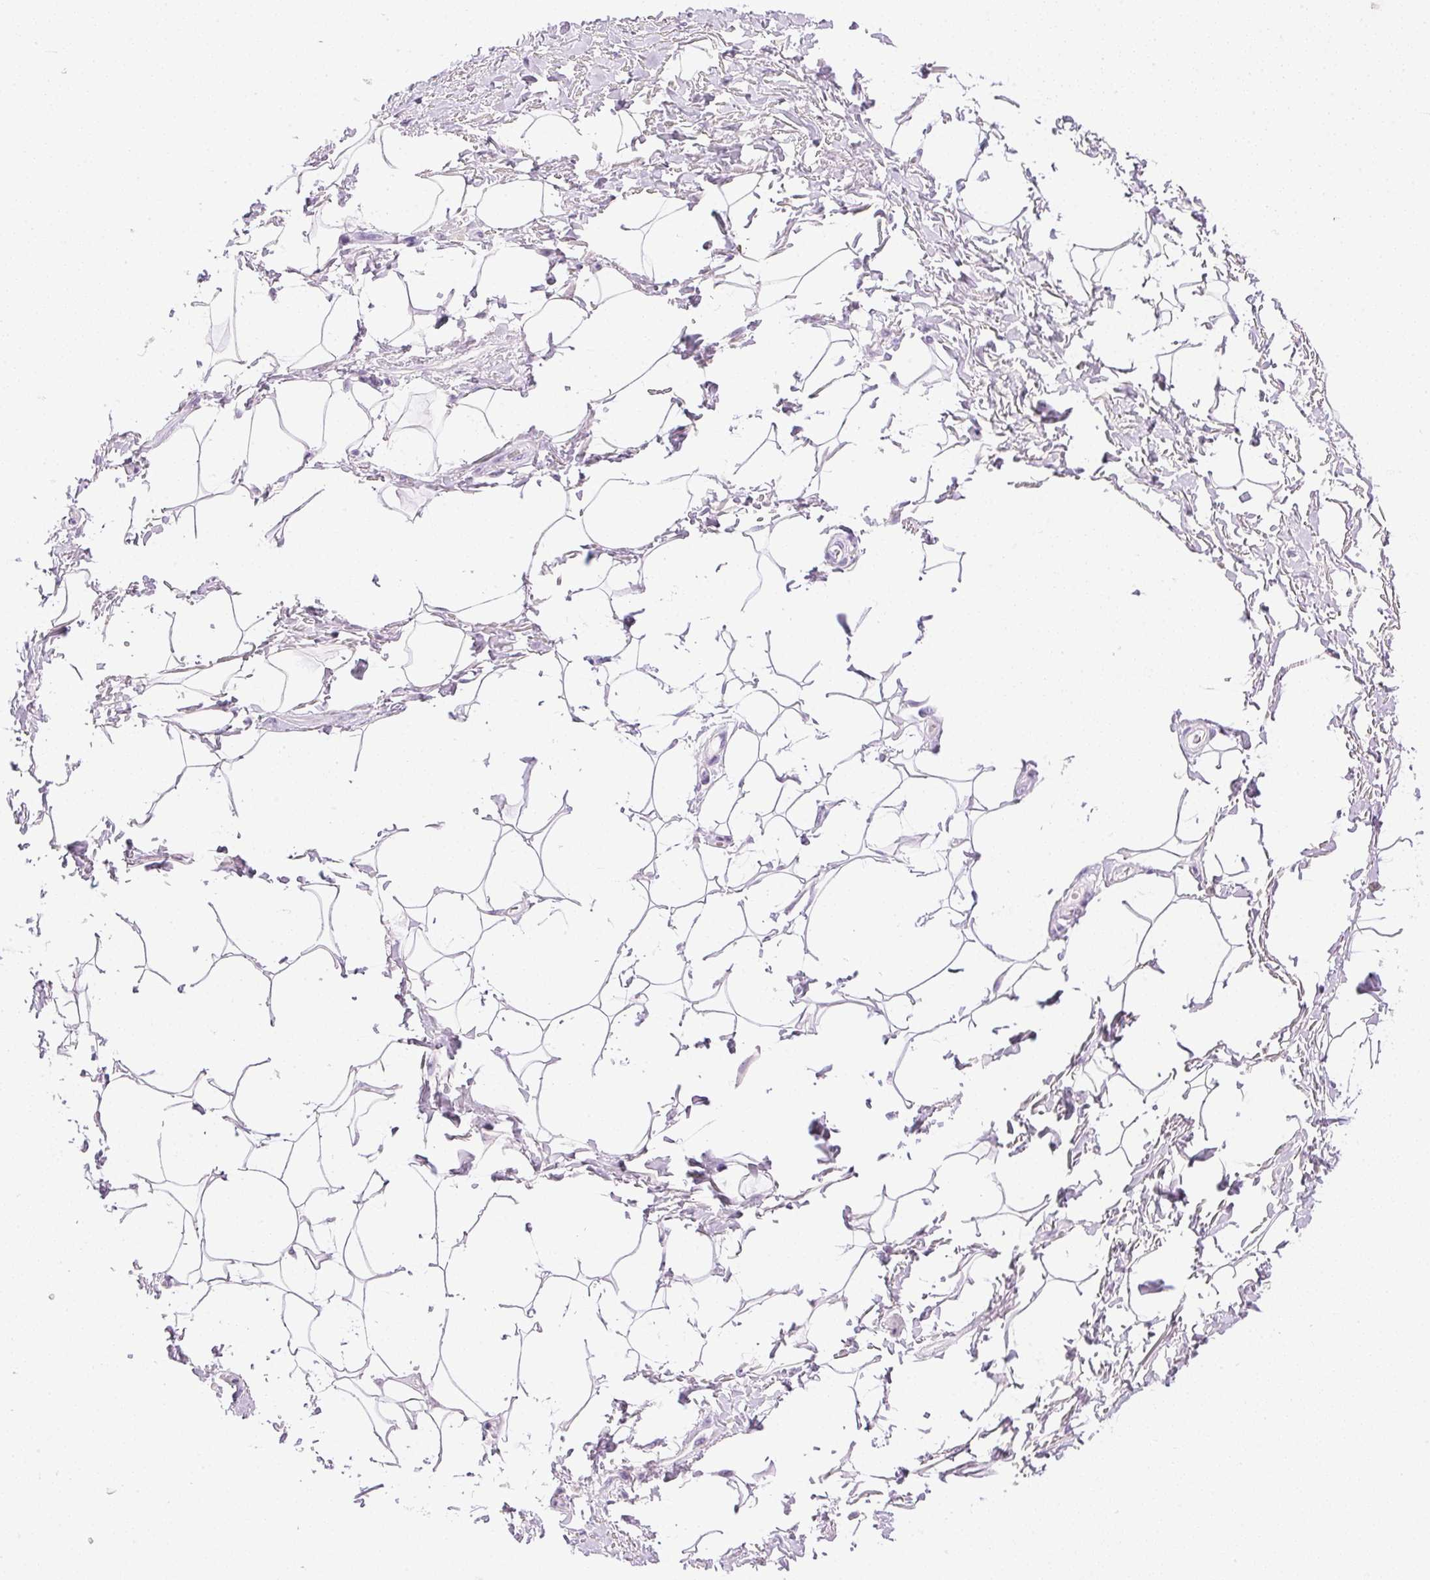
{"staining": {"intensity": "negative", "quantity": "none", "location": "none"}, "tissue": "adipose tissue", "cell_type": "Adipocytes", "image_type": "normal", "snomed": [{"axis": "morphology", "description": "Normal tissue, NOS"}, {"axis": "topography", "description": "Peripheral nerve tissue"}], "caption": "Human adipose tissue stained for a protein using immunohistochemistry (IHC) demonstrates no staining in adipocytes.", "gene": "ATP6V1G3", "patient": {"sex": "male", "age": 51}}